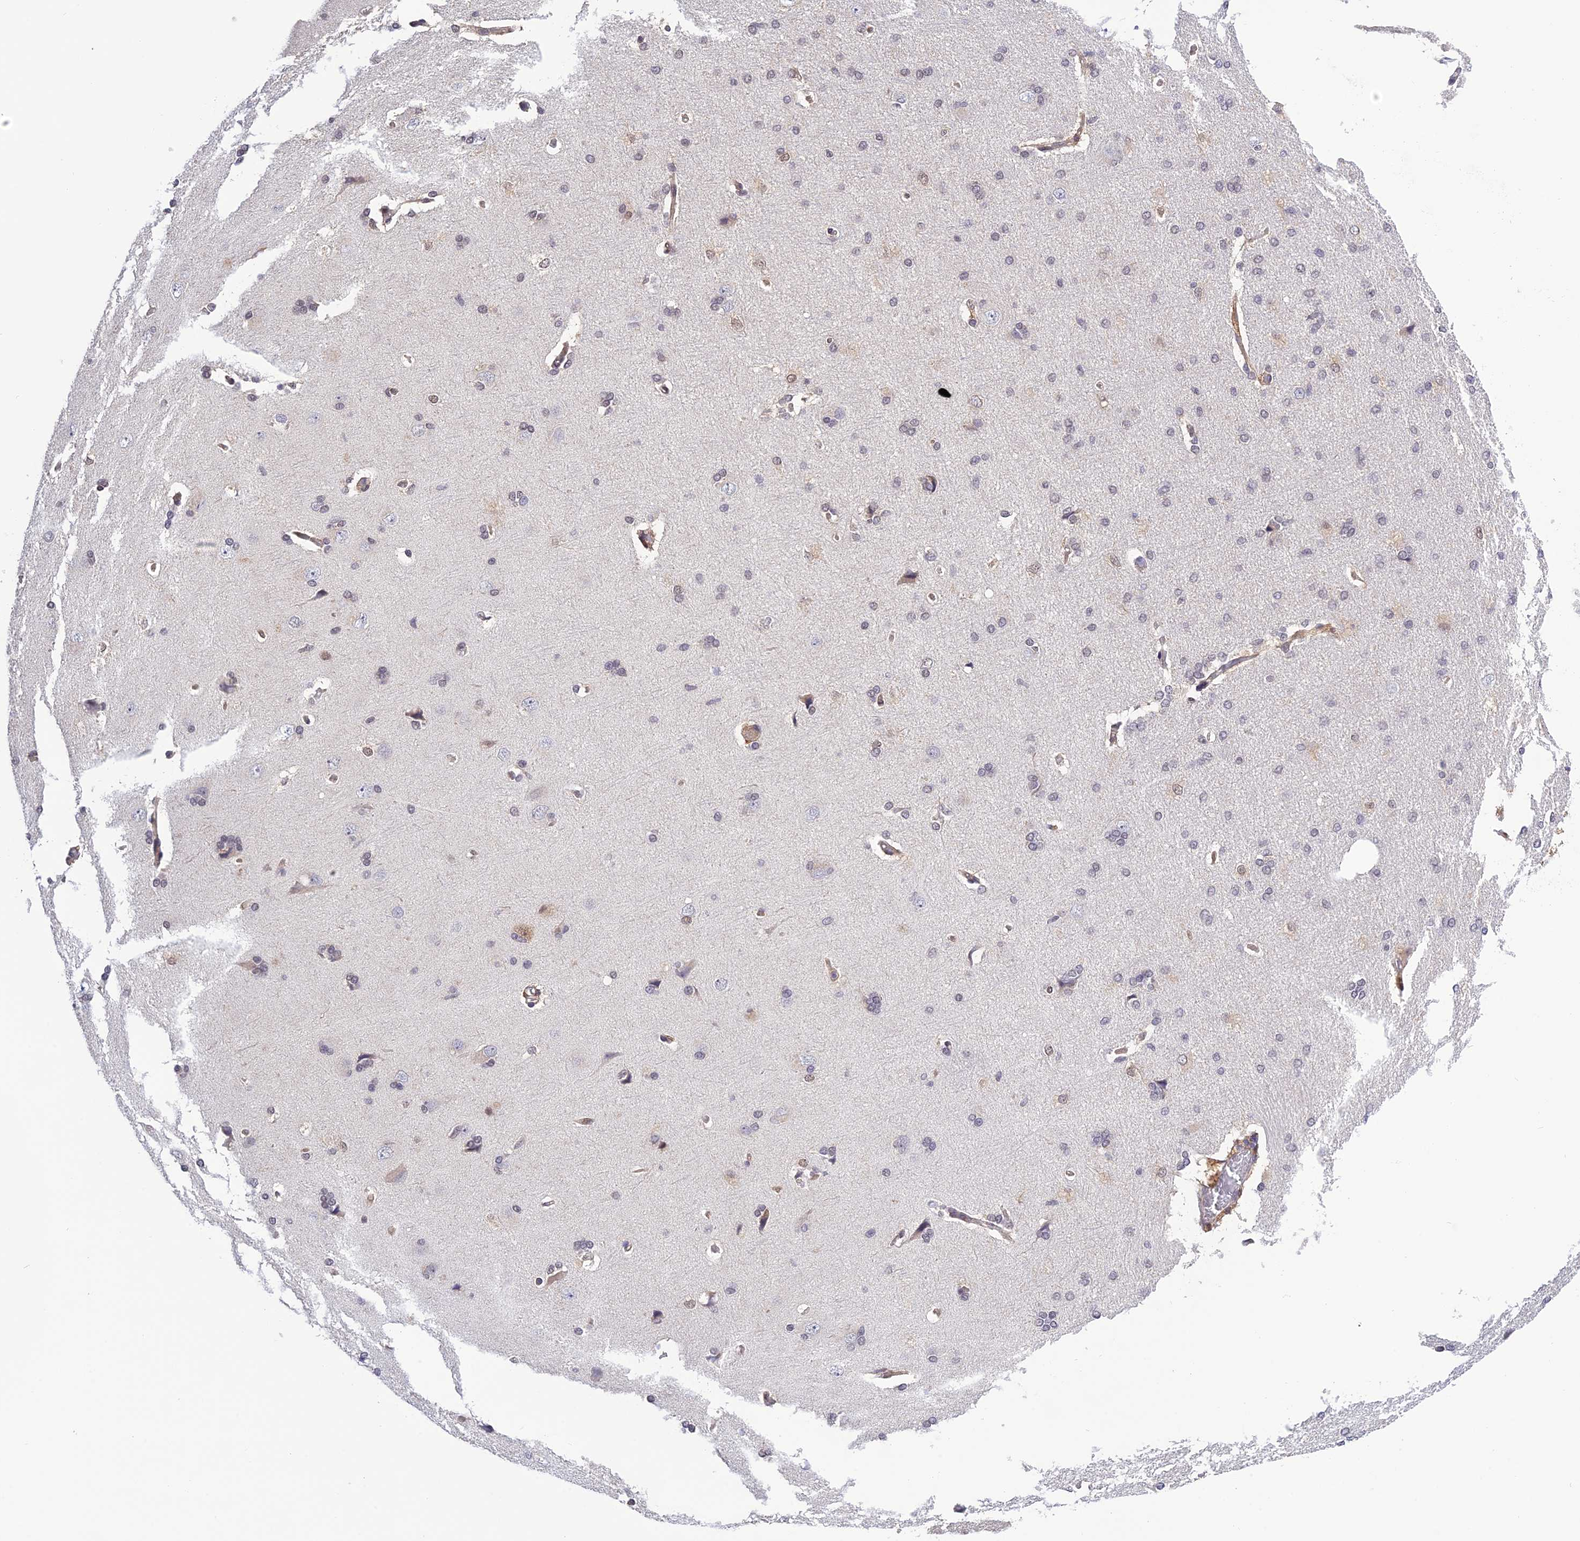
{"staining": {"intensity": "moderate", "quantity": "25%-75%", "location": "cytoplasmic/membranous"}, "tissue": "cerebral cortex", "cell_type": "Endothelial cells", "image_type": "normal", "snomed": [{"axis": "morphology", "description": "Normal tissue, NOS"}, {"axis": "topography", "description": "Cerebral cortex"}], "caption": "Normal cerebral cortex was stained to show a protein in brown. There is medium levels of moderate cytoplasmic/membranous expression in approximately 25%-75% of endothelial cells.", "gene": "MNS1", "patient": {"sex": "male", "age": 62}}